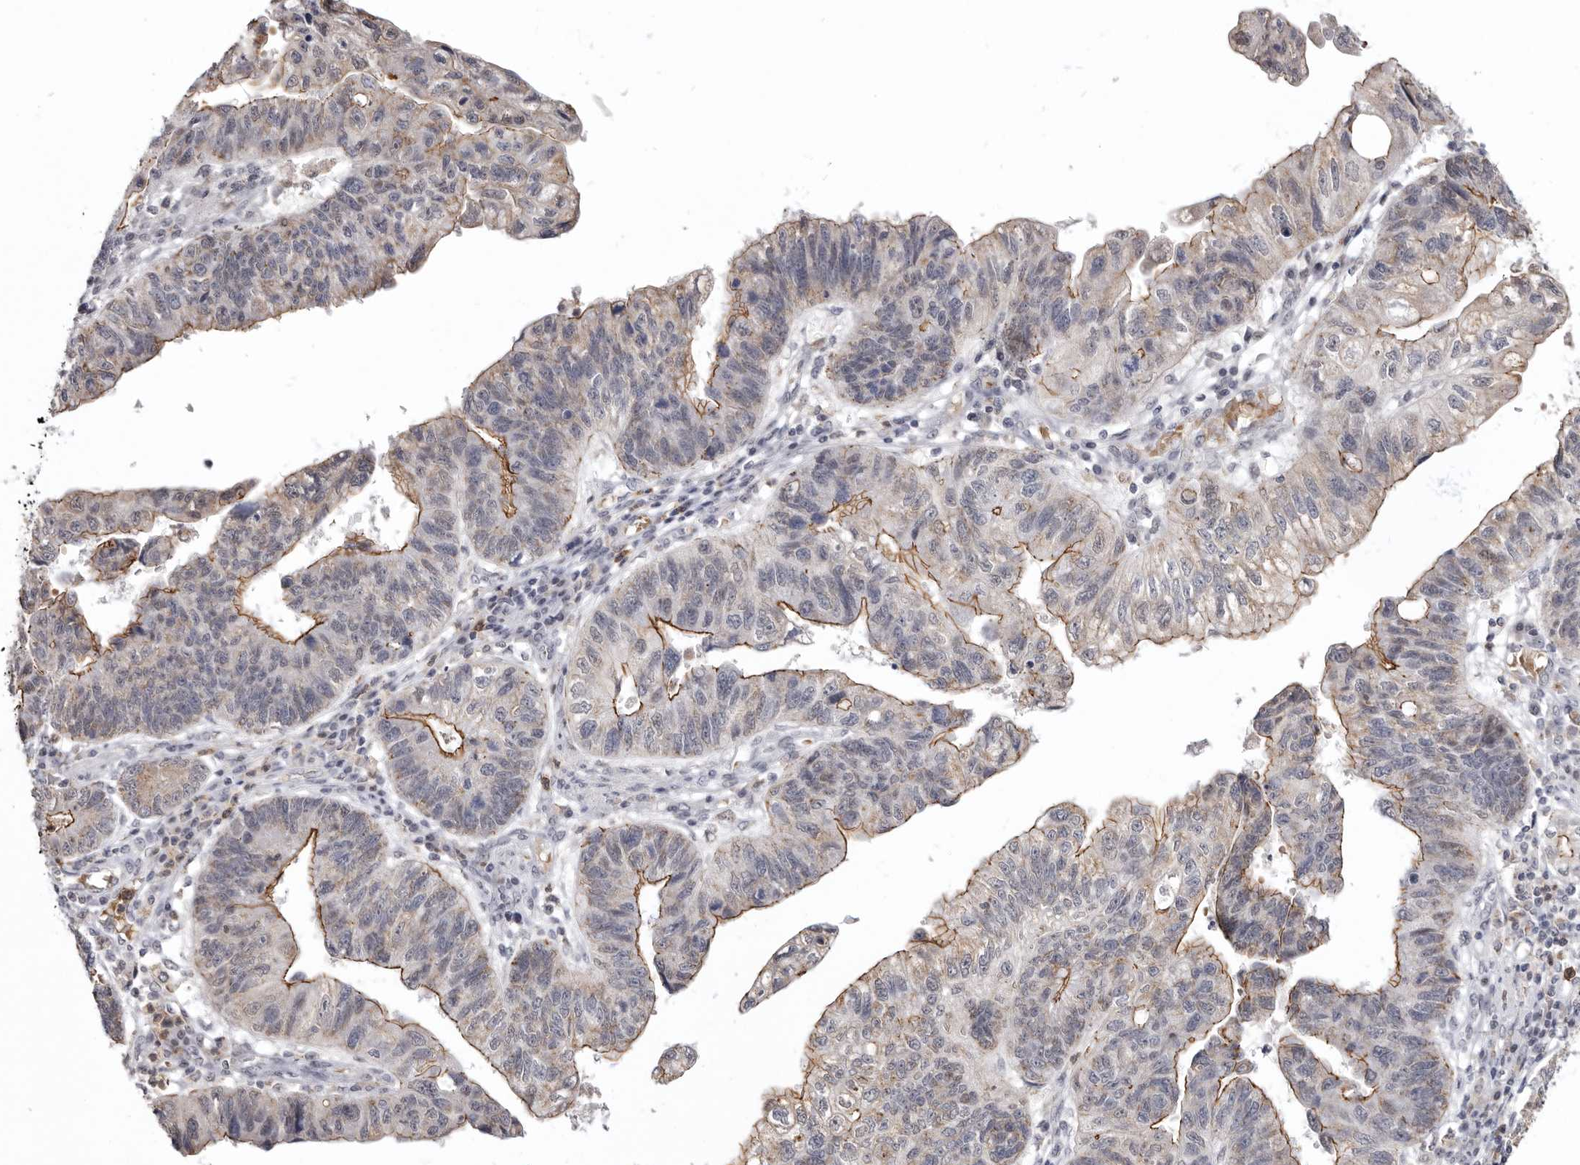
{"staining": {"intensity": "strong", "quantity": "25%-75%", "location": "cytoplasmic/membranous"}, "tissue": "stomach cancer", "cell_type": "Tumor cells", "image_type": "cancer", "snomed": [{"axis": "morphology", "description": "Adenocarcinoma, NOS"}, {"axis": "topography", "description": "Stomach"}], "caption": "High-magnification brightfield microscopy of stomach cancer (adenocarcinoma) stained with DAB (brown) and counterstained with hematoxylin (blue). tumor cells exhibit strong cytoplasmic/membranous staining is seen in approximately25%-75% of cells.", "gene": "CGN", "patient": {"sex": "male", "age": 59}}